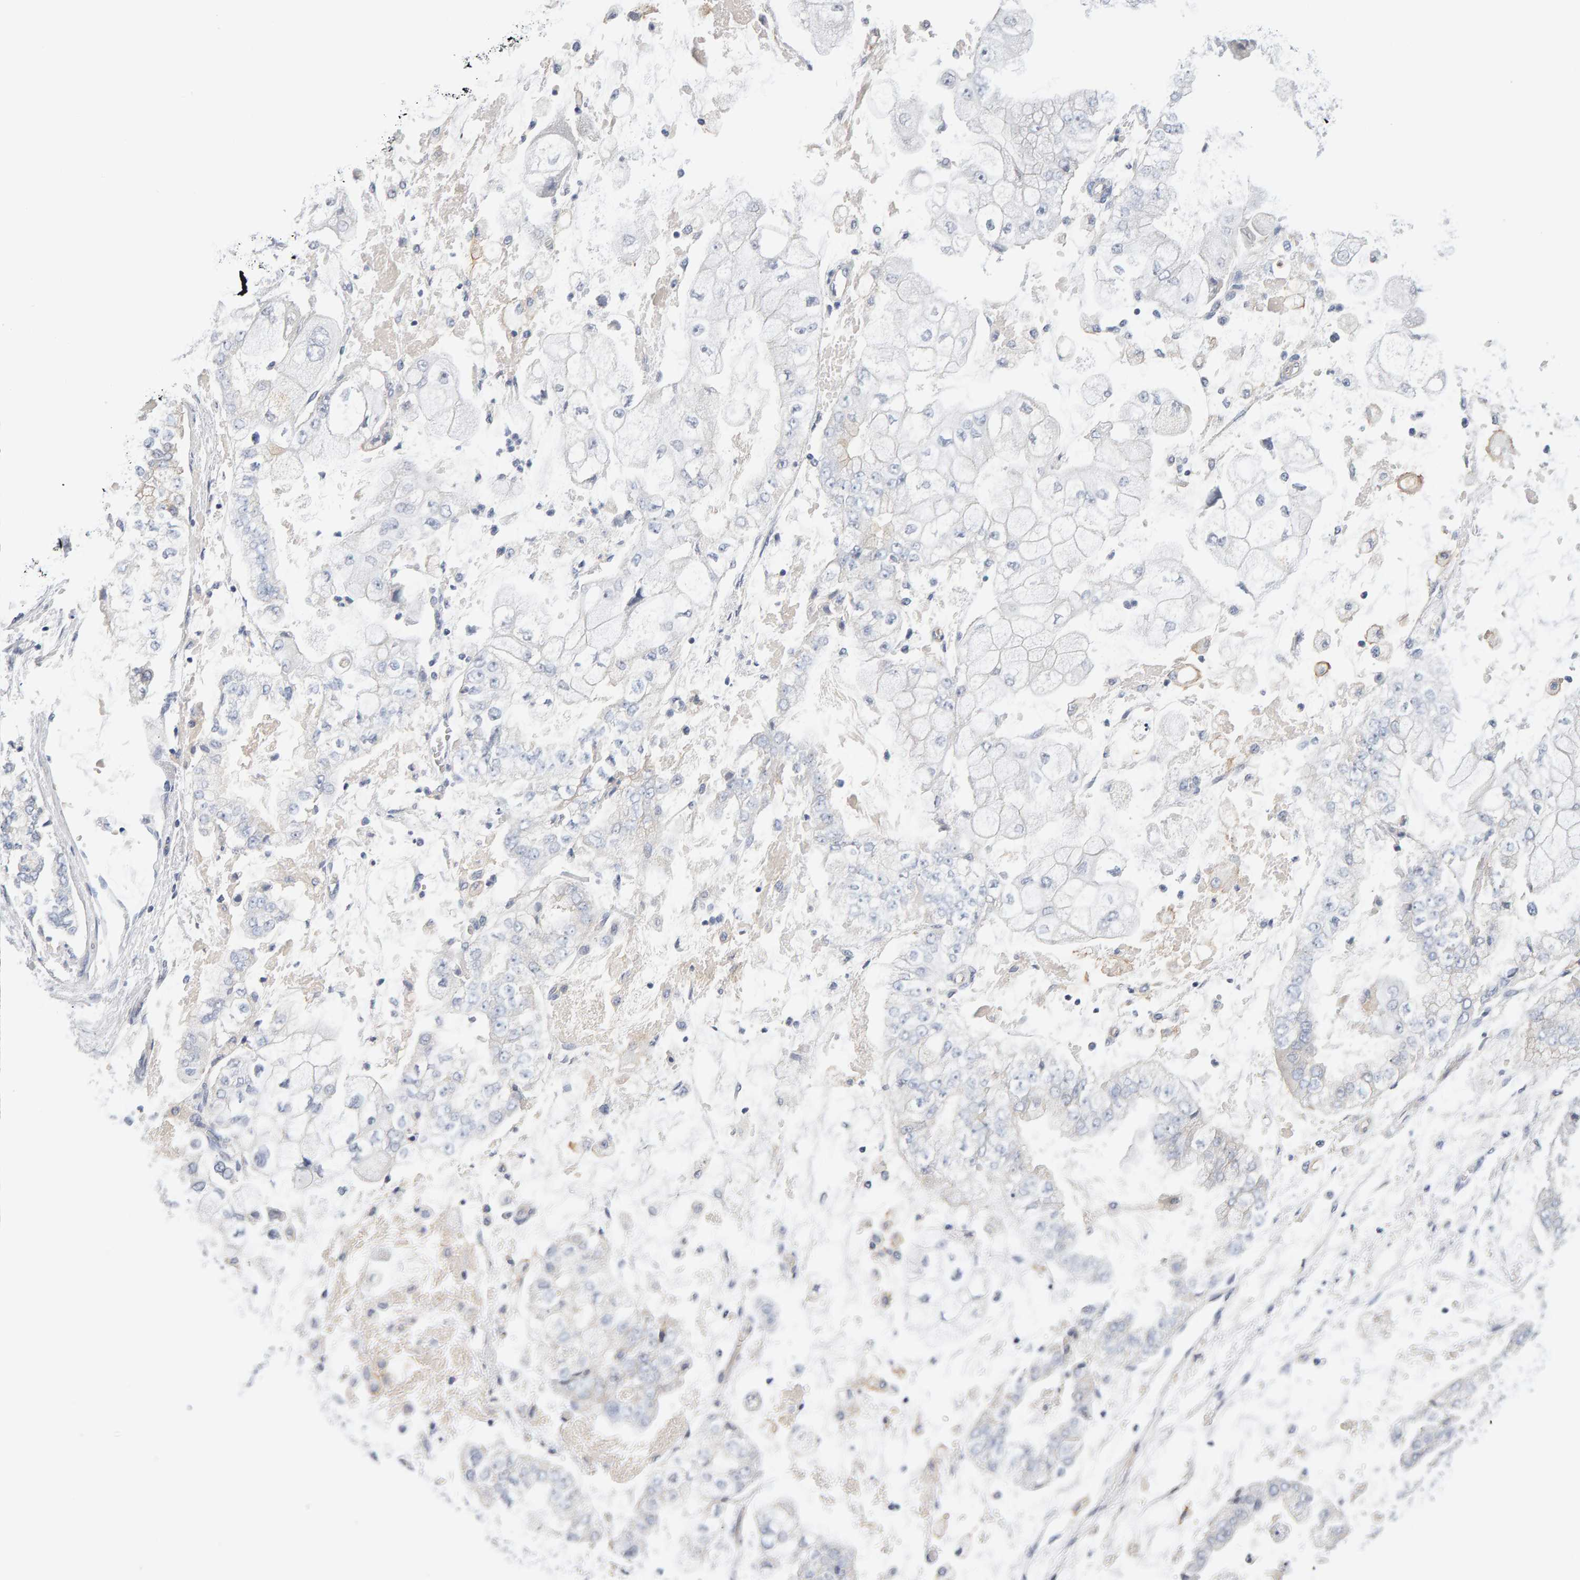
{"staining": {"intensity": "negative", "quantity": "none", "location": "none"}, "tissue": "stomach cancer", "cell_type": "Tumor cells", "image_type": "cancer", "snomed": [{"axis": "morphology", "description": "Adenocarcinoma, NOS"}, {"axis": "topography", "description": "Stomach"}], "caption": "Immunohistochemical staining of human stomach adenocarcinoma reveals no significant staining in tumor cells.", "gene": "METRNL", "patient": {"sex": "male", "age": 76}}